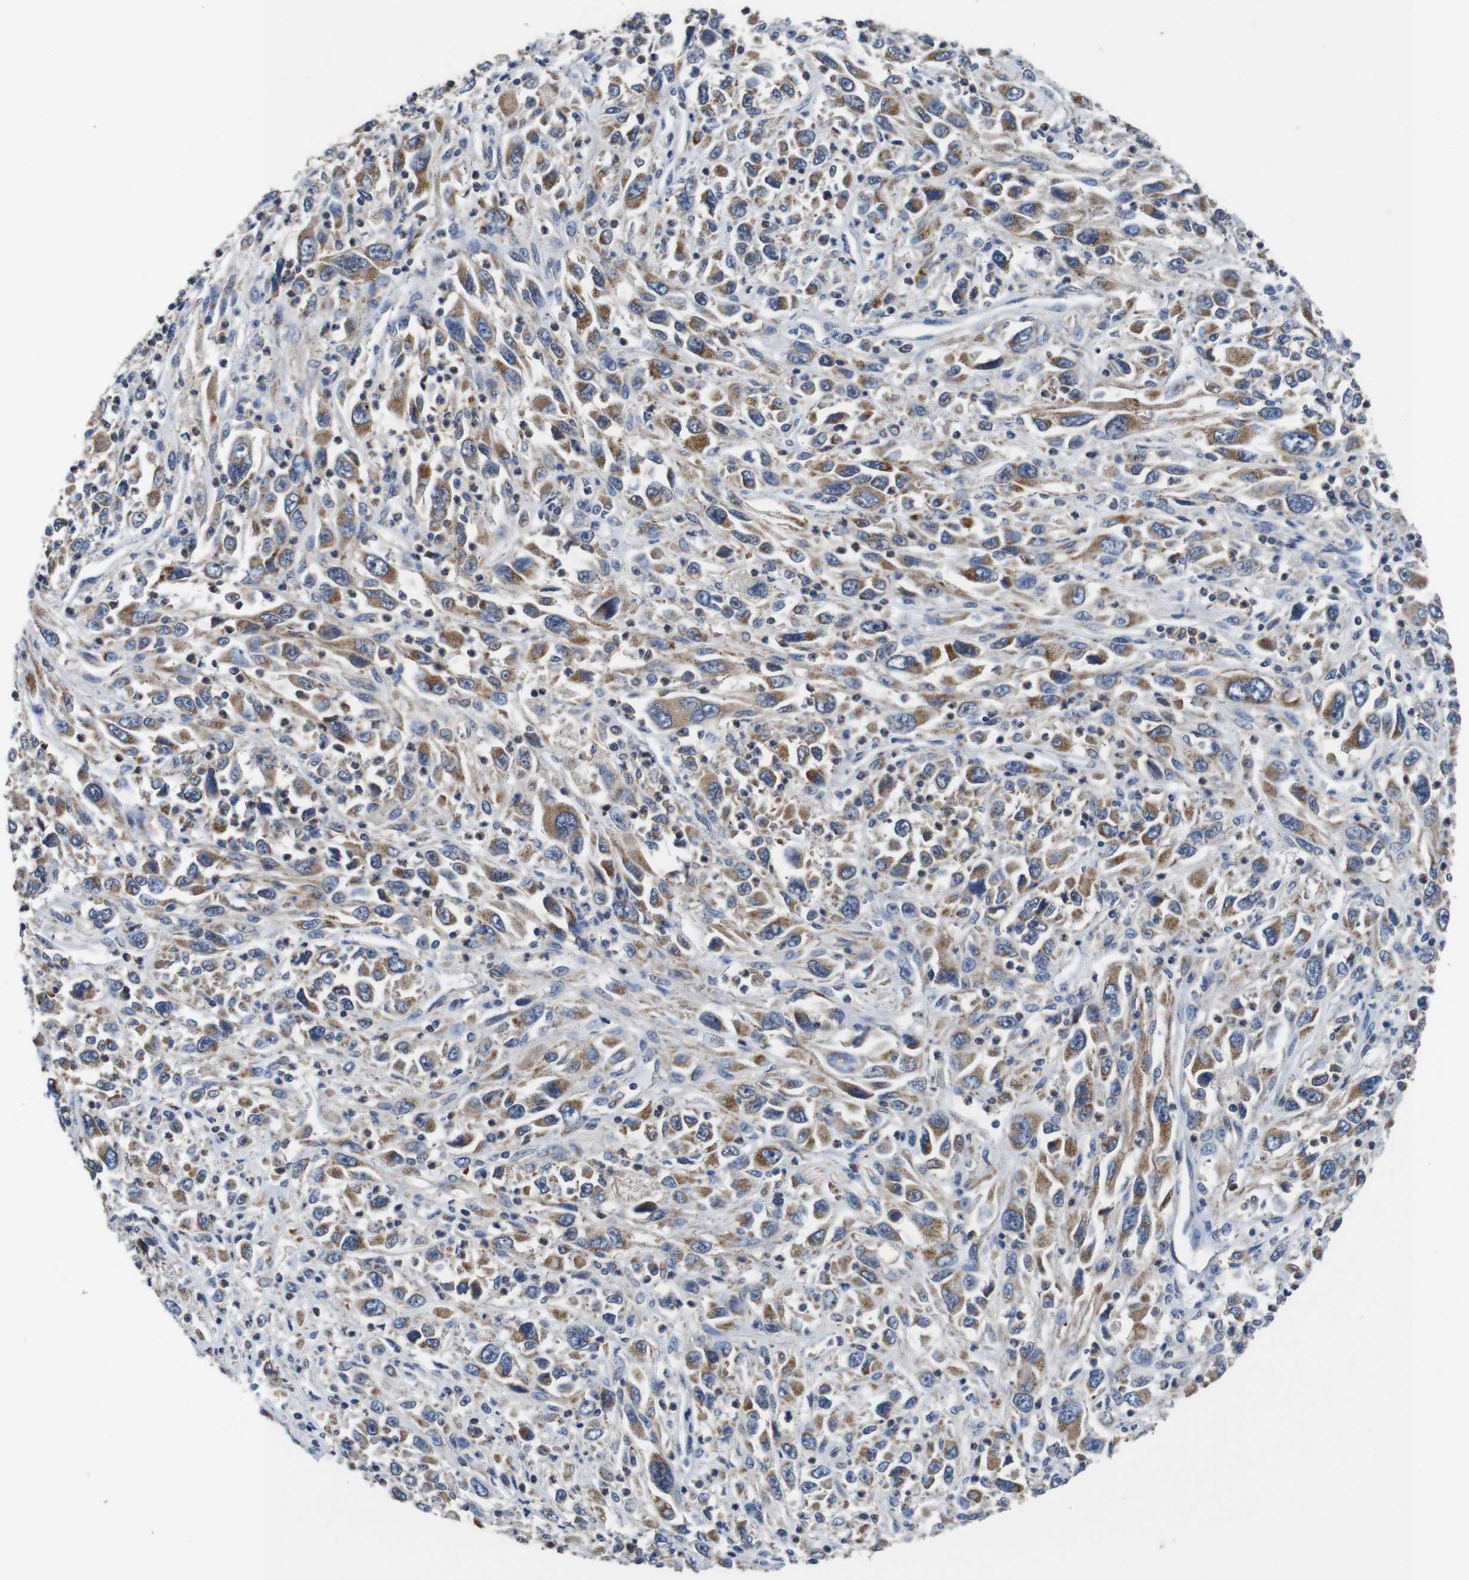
{"staining": {"intensity": "moderate", "quantity": ">75%", "location": "cytoplasmic/membranous"}, "tissue": "melanoma", "cell_type": "Tumor cells", "image_type": "cancer", "snomed": [{"axis": "morphology", "description": "Malignant melanoma, Metastatic site"}, {"axis": "topography", "description": "Skin"}], "caption": "Malignant melanoma (metastatic site) stained for a protein shows moderate cytoplasmic/membranous positivity in tumor cells. Using DAB (3,3'-diaminobenzidine) (brown) and hematoxylin (blue) stains, captured at high magnification using brightfield microscopy.", "gene": "GLIPR1", "patient": {"sex": "female", "age": 56}}